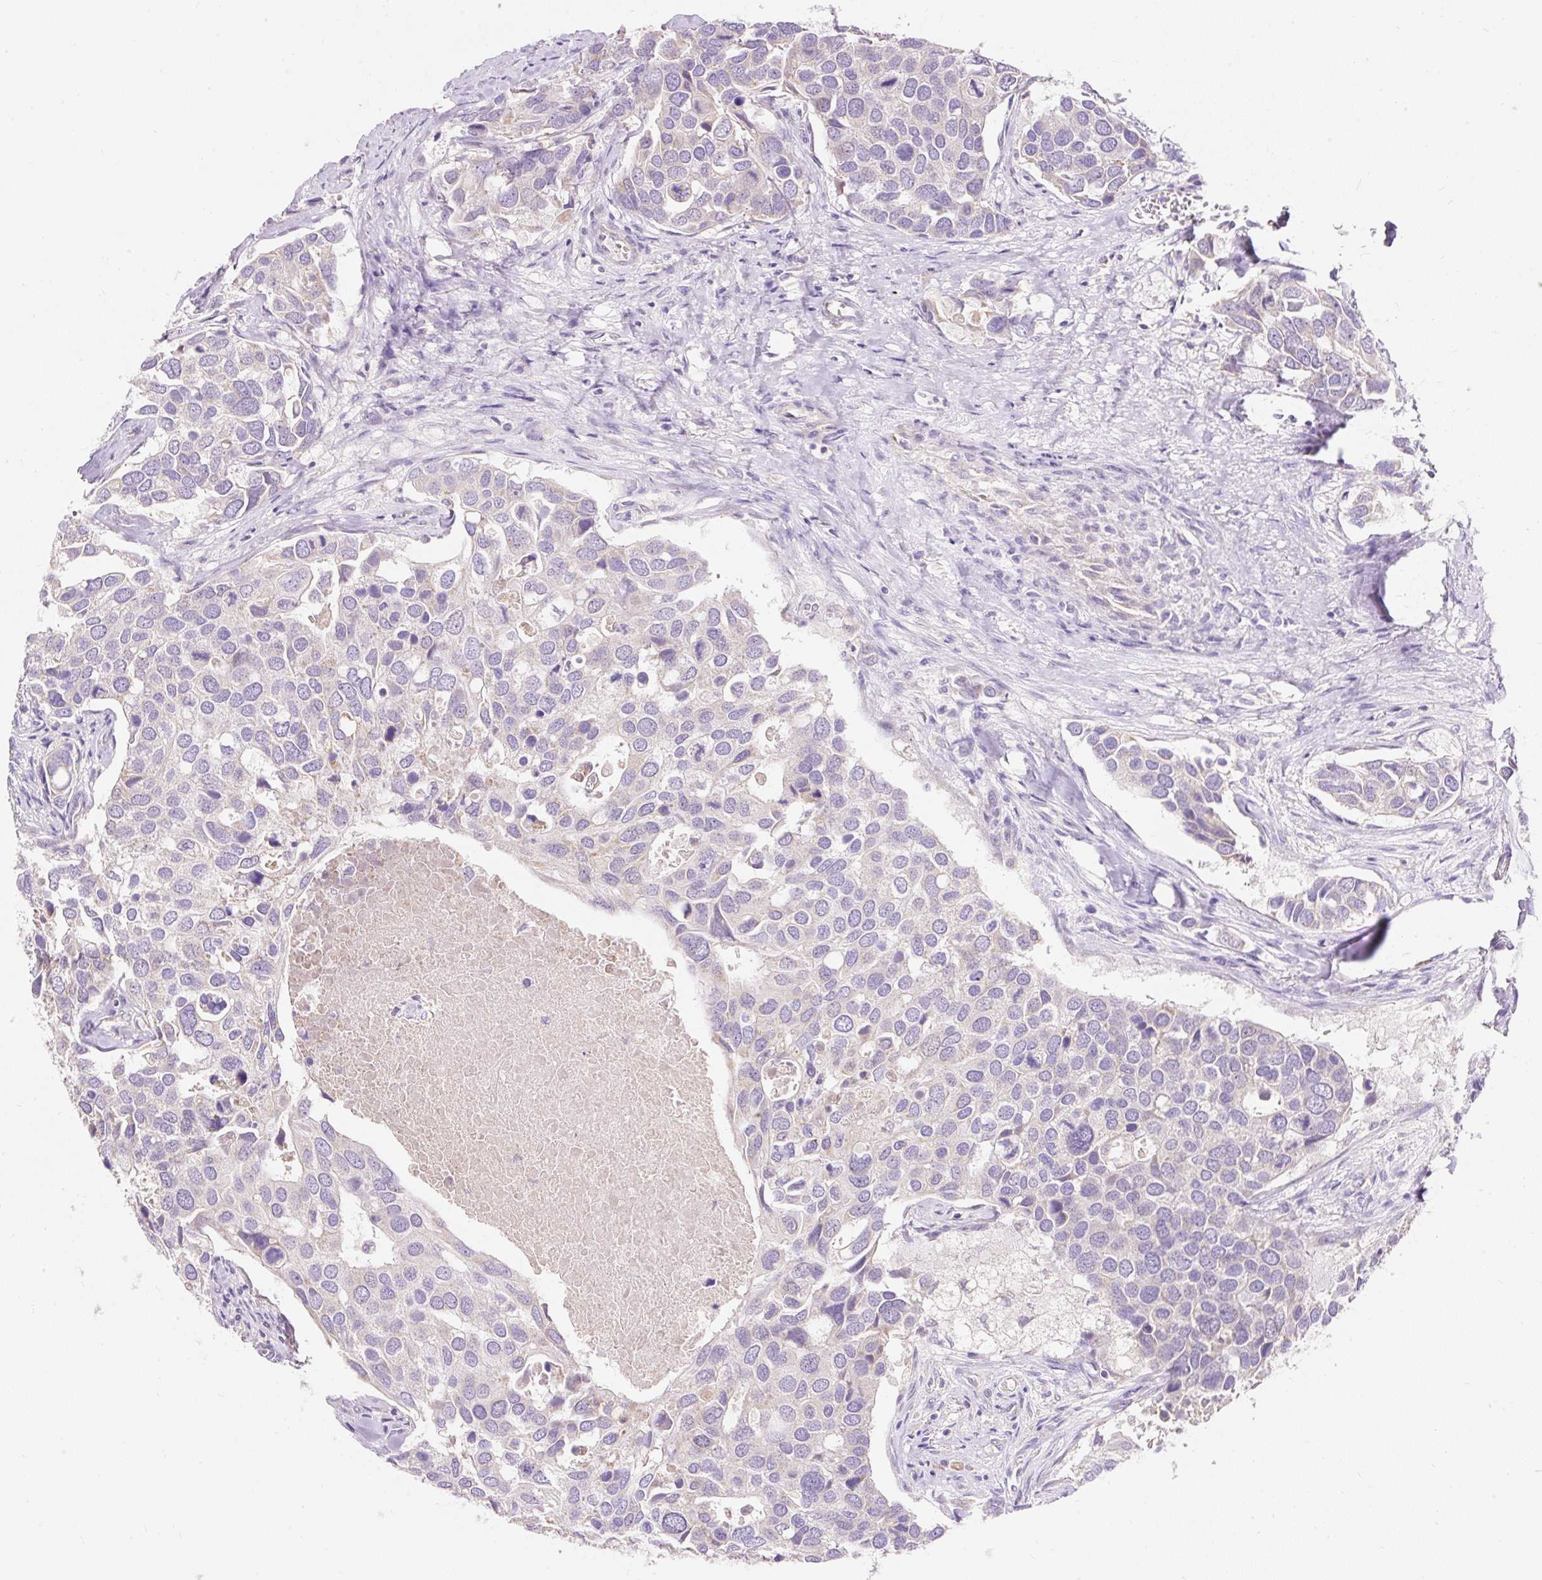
{"staining": {"intensity": "negative", "quantity": "none", "location": "none"}, "tissue": "breast cancer", "cell_type": "Tumor cells", "image_type": "cancer", "snomed": [{"axis": "morphology", "description": "Duct carcinoma"}, {"axis": "topography", "description": "Breast"}], "caption": "IHC histopathology image of neoplastic tissue: breast cancer (intraductal carcinoma) stained with DAB reveals no significant protein staining in tumor cells. The staining is performed using DAB (3,3'-diaminobenzidine) brown chromogen with nuclei counter-stained in using hematoxylin.", "gene": "PMAIP1", "patient": {"sex": "female", "age": 83}}